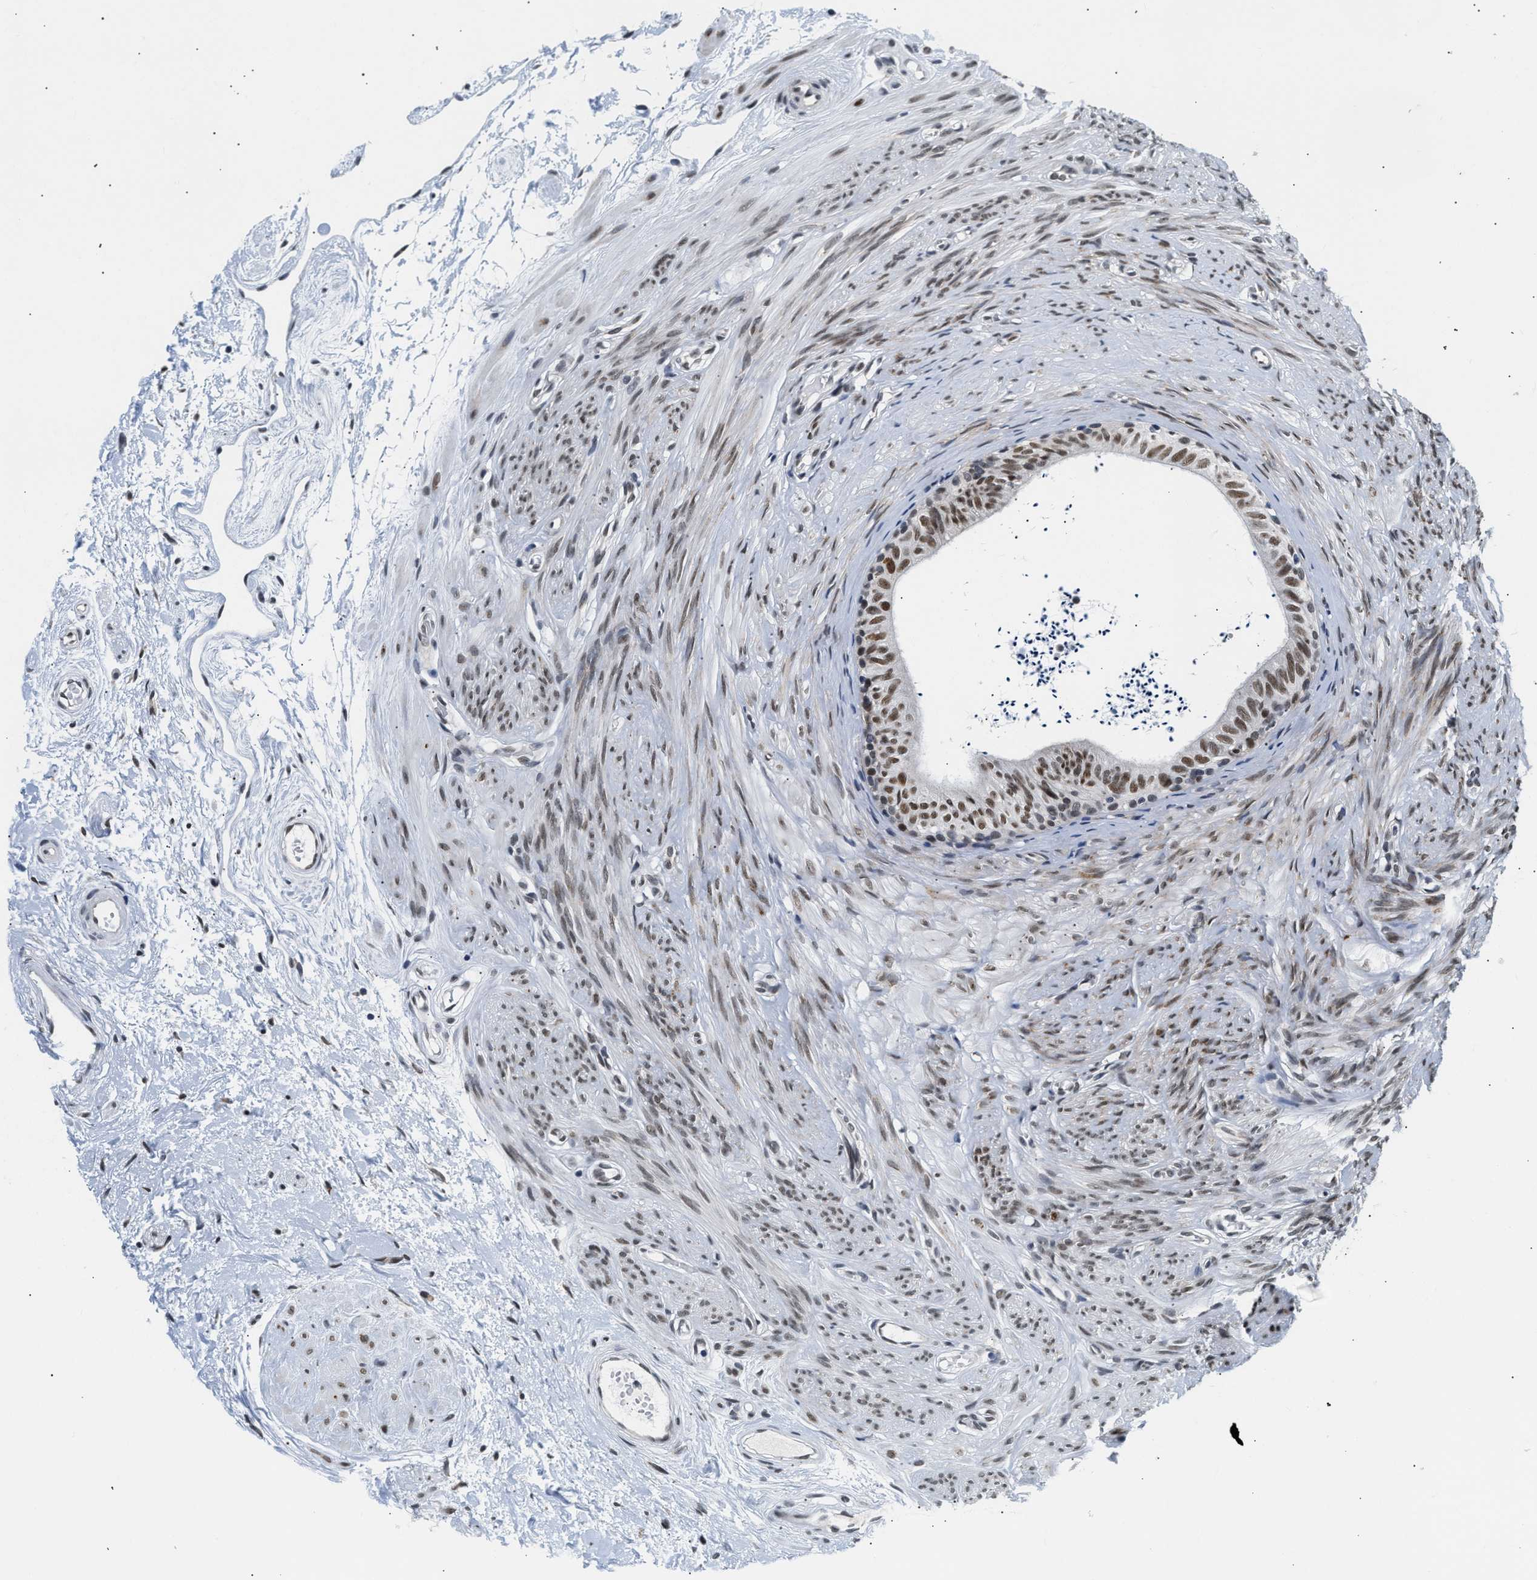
{"staining": {"intensity": "moderate", "quantity": ">75%", "location": "nuclear"}, "tissue": "epididymis", "cell_type": "Glandular cells", "image_type": "normal", "snomed": [{"axis": "morphology", "description": "Normal tissue, NOS"}, {"axis": "topography", "description": "Epididymis"}], "caption": "Brown immunohistochemical staining in normal human epididymis demonstrates moderate nuclear positivity in about >75% of glandular cells.", "gene": "THOC1", "patient": {"sex": "male", "age": 56}}